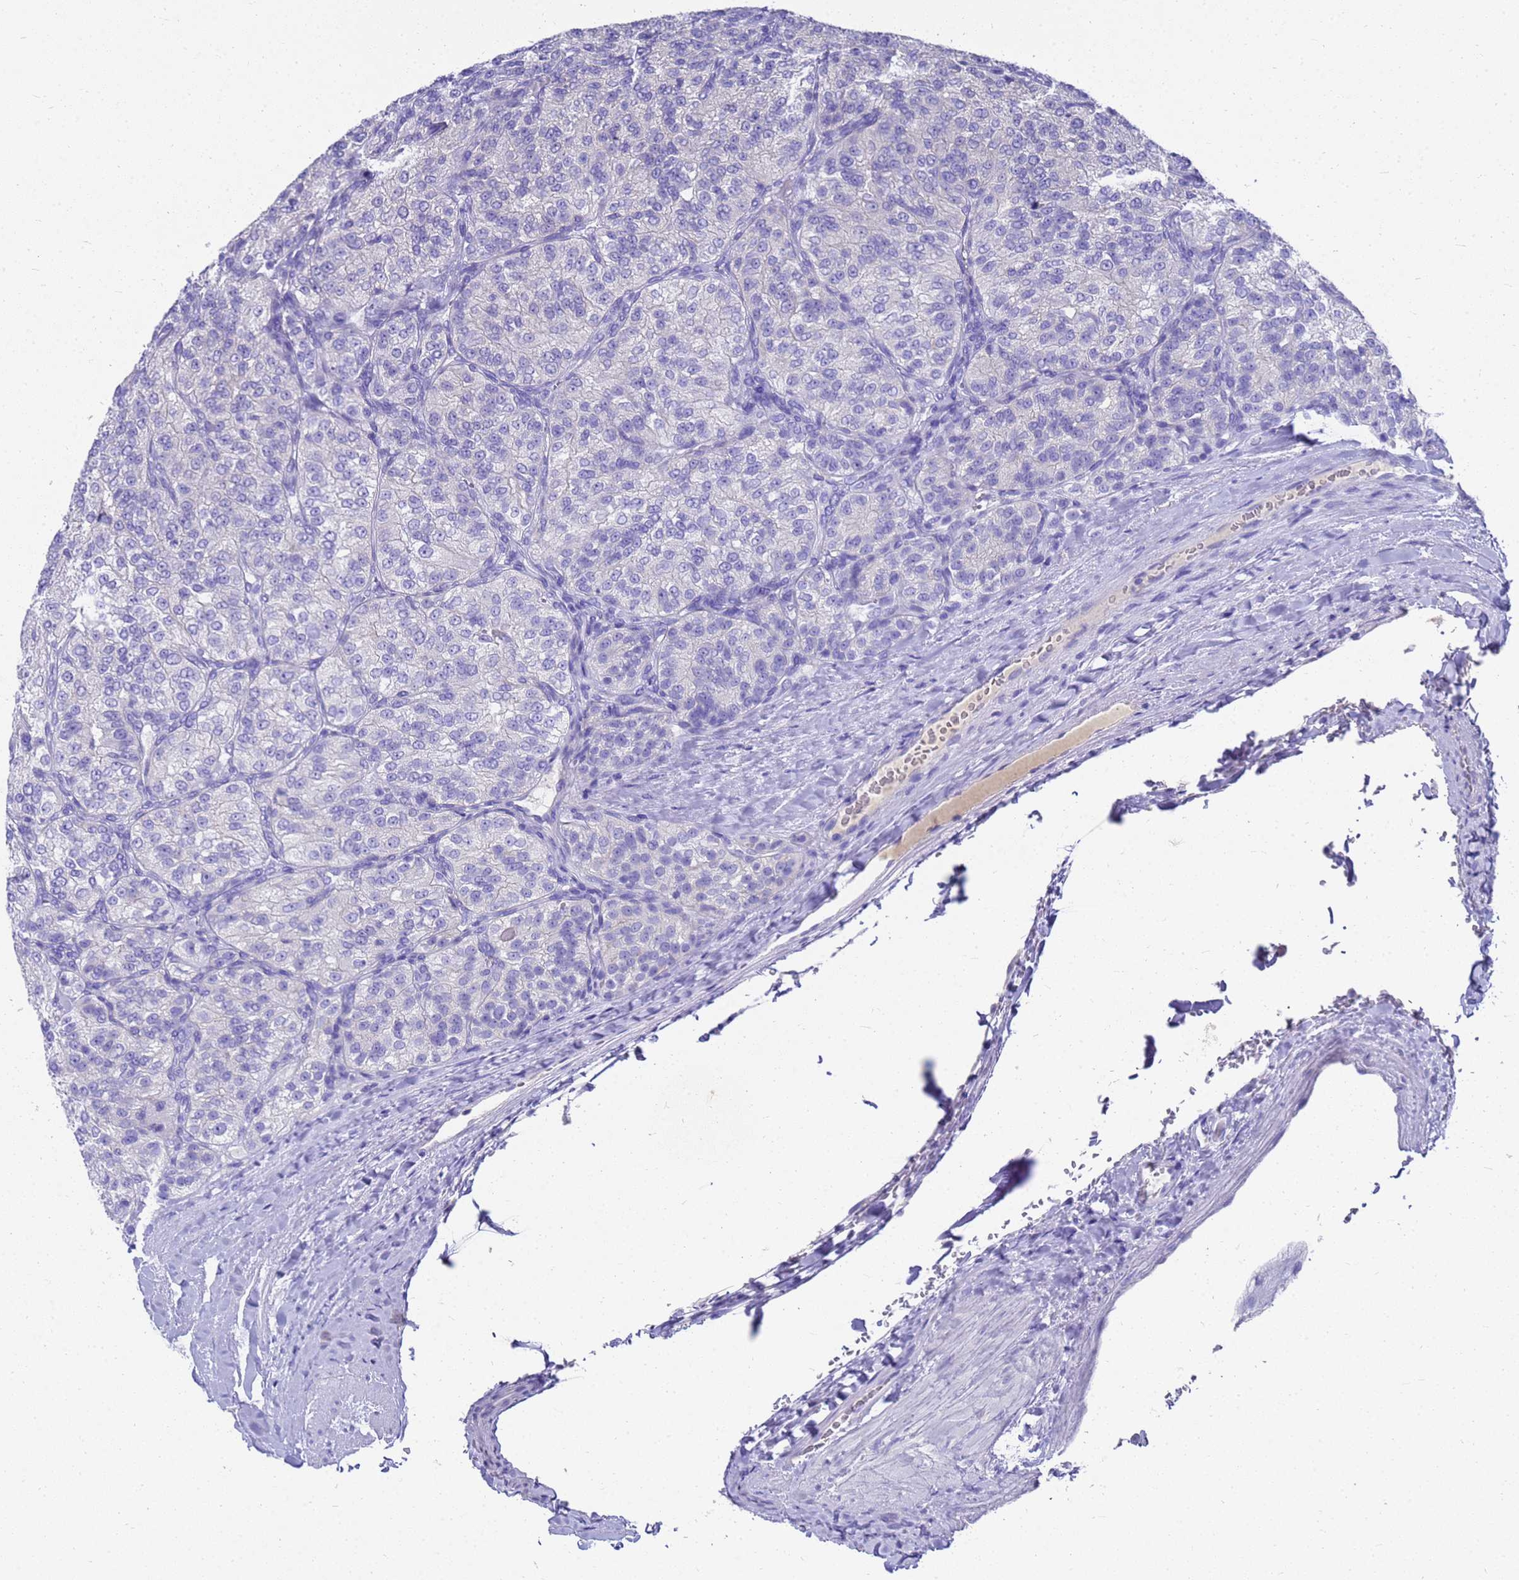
{"staining": {"intensity": "negative", "quantity": "none", "location": "none"}, "tissue": "renal cancer", "cell_type": "Tumor cells", "image_type": "cancer", "snomed": [{"axis": "morphology", "description": "Adenocarcinoma, NOS"}, {"axis": "topography", "description": "Kidney"}], "caption": "Immunohistochemical staining of renal cancer demonstrates no significant staining in tumor cells.", "gene": "MS4A13", "patient": {"sex": "female", "age": 63}}